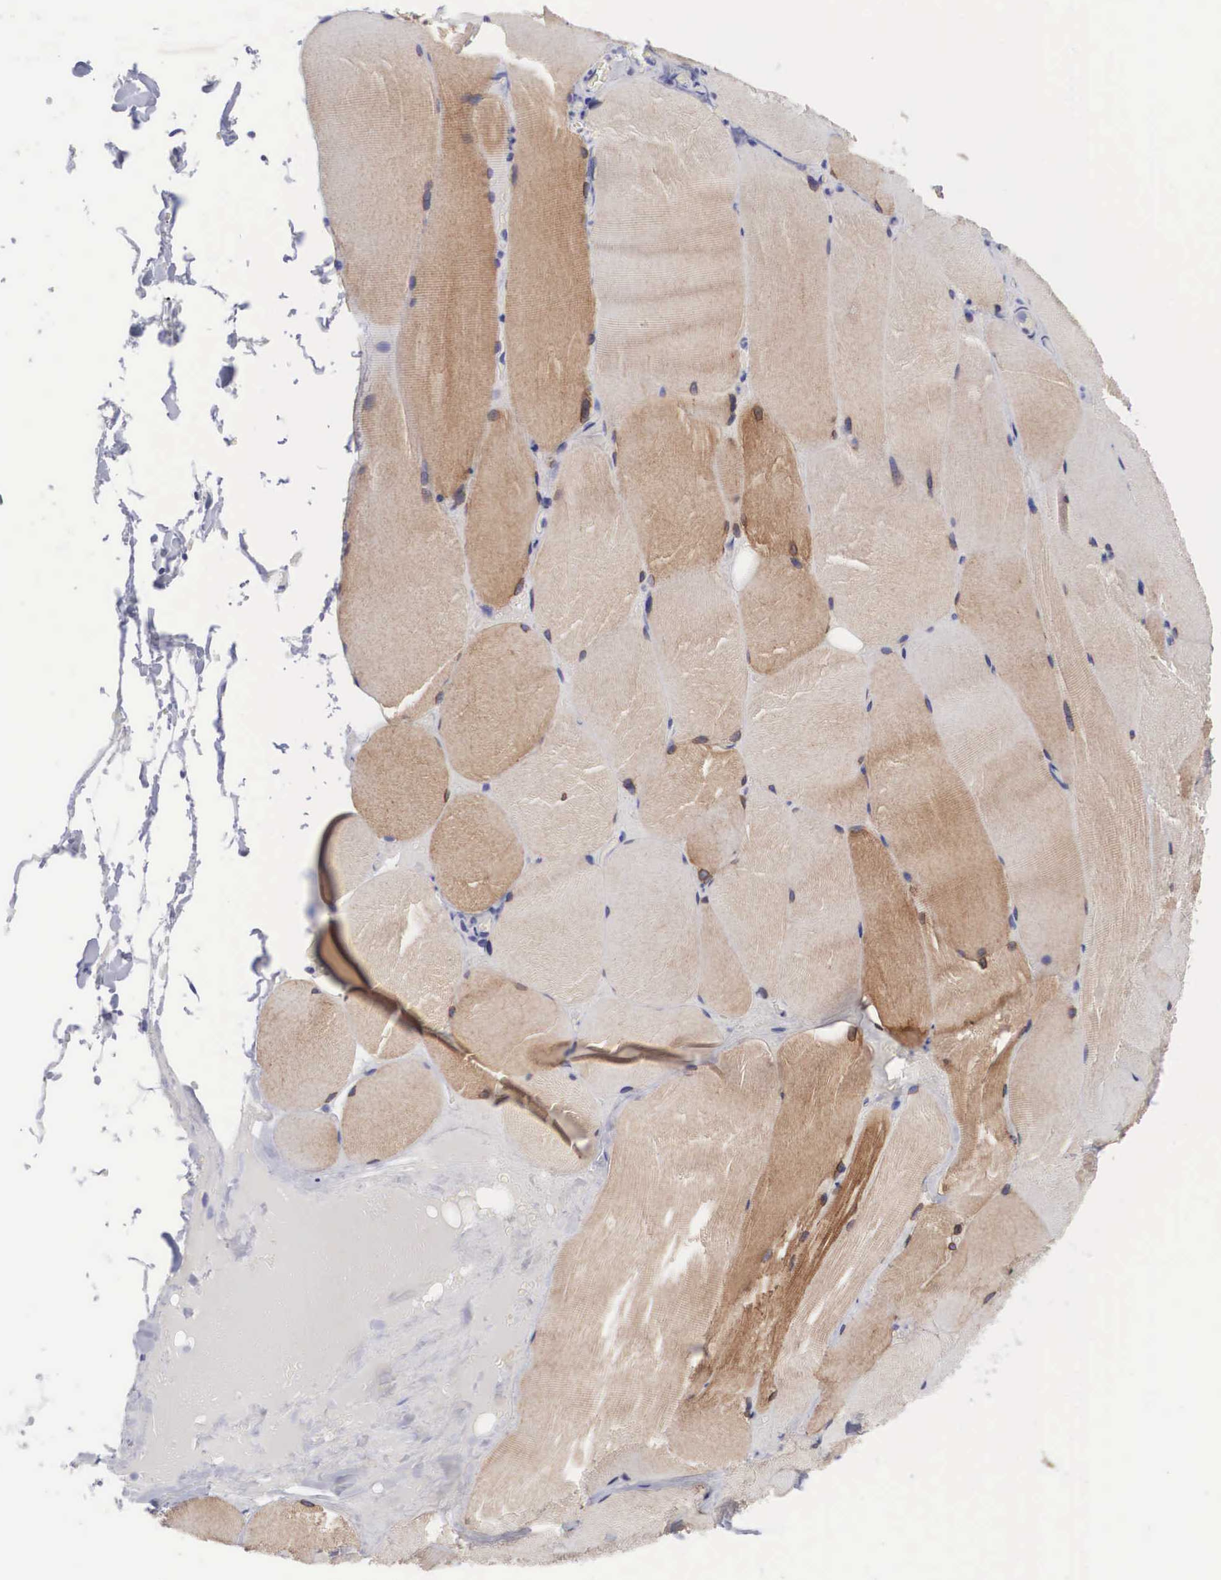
{"staining": {"intensity": "moderate", "quantity": "25%-75%", "location": "cytoplasmic/membranous"}, "tissue": "skeletal muscle", "cell_type": "Myocytes", "image_type": "normal", "snomed": [{"axis": "morphology", "description": "Normal tissue, NOS"}, {"axis": "topography", "description": "Skeletal muscle"}], "caption": "Moderate cytoplasmic/membranous expression is appreciated in approximately 25%-75% of myocytes in unremarkable skeletal muscle. (brown staining indicates protein expression, while blue staining denotes nuclei).", "gene": "SOX11", "patient": {"sex": "male", "age": 71}}